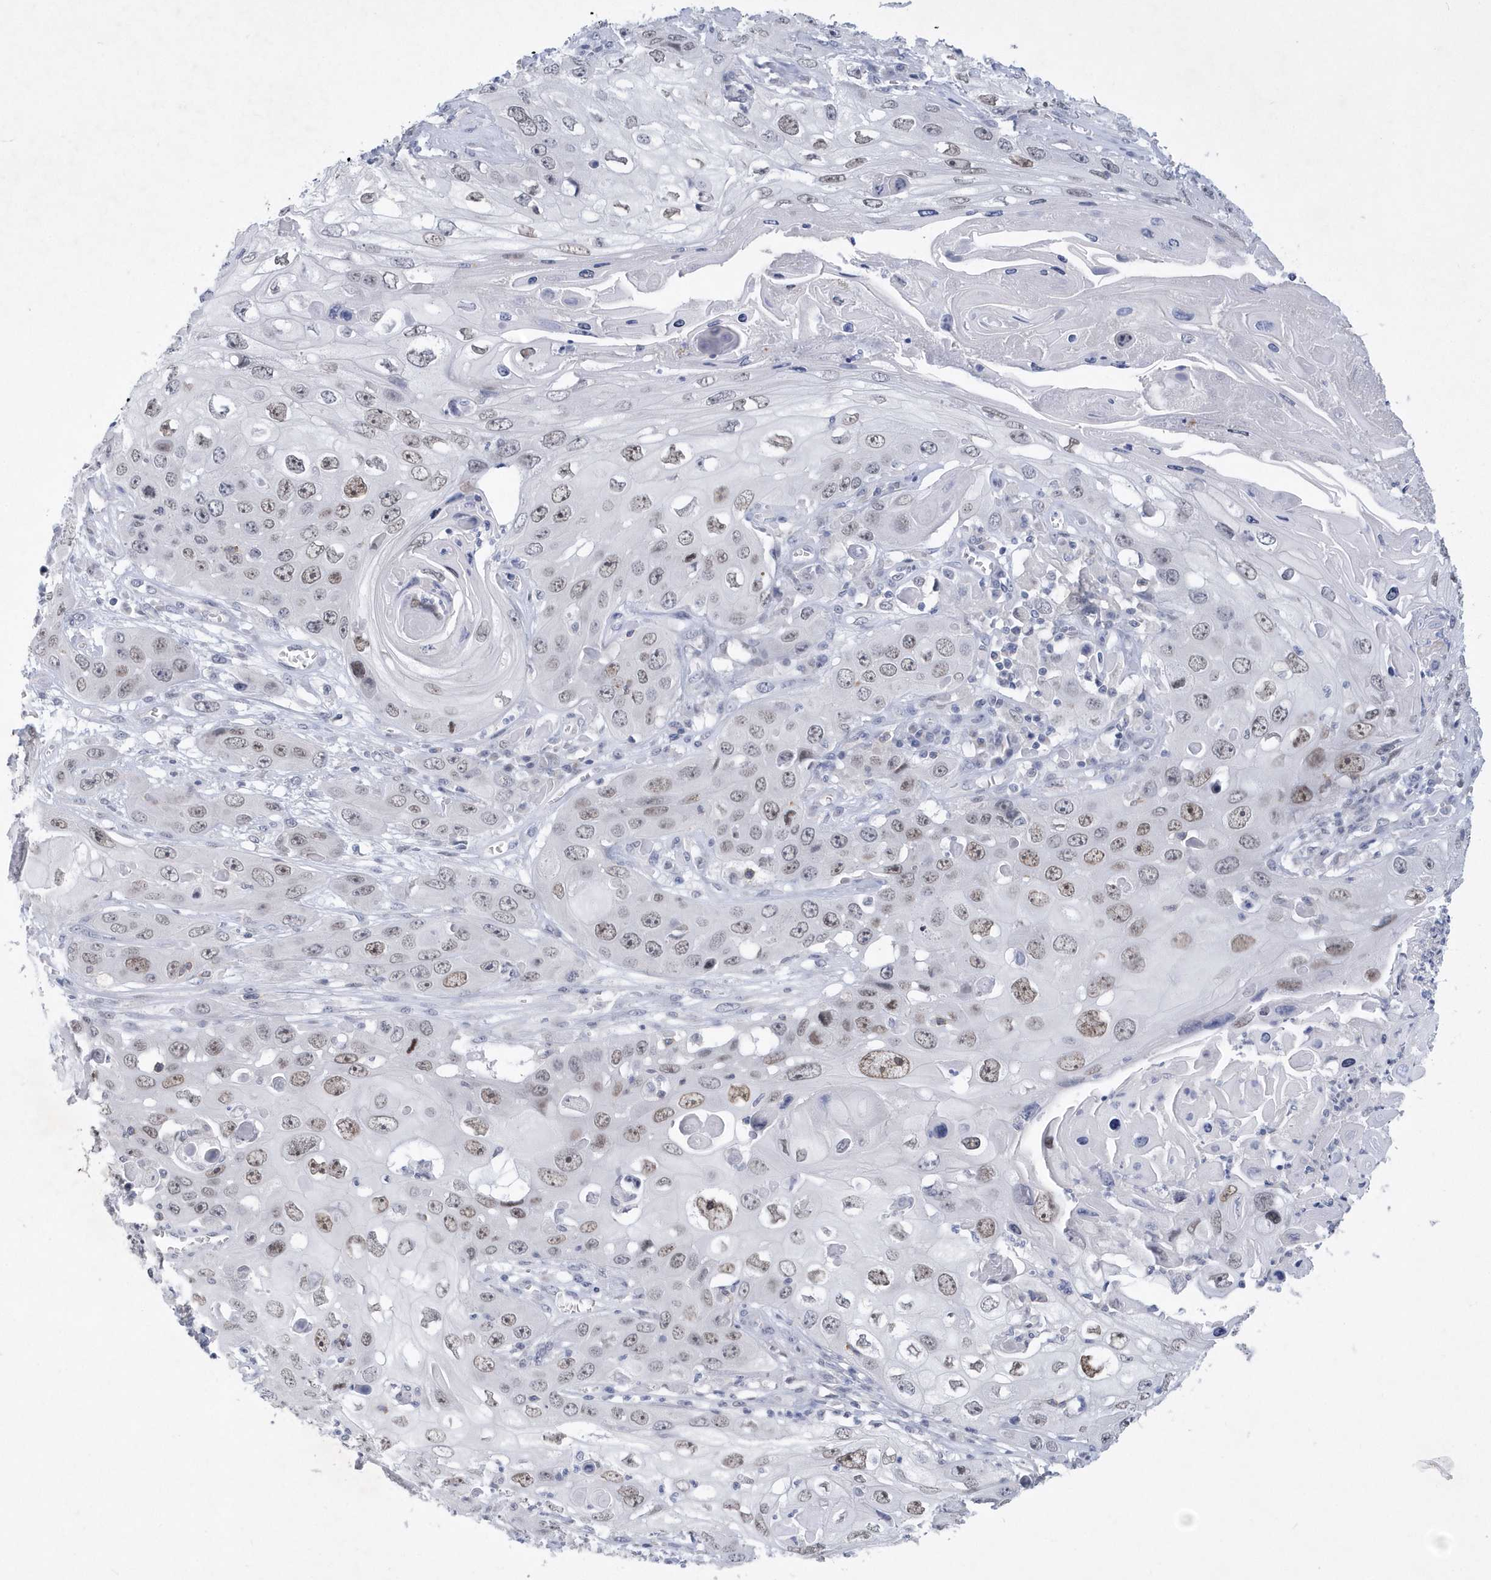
{"staining": {"intensity": "moderate", "quantity": "25%-75%", "location": "nuclear"}, "tissue": "skin cancer", "cell_type": "Tumor cells", "image_type": "cancer", "snomed": [{"axis": "morphology", "description": "Squamous cell carcinoma, NOS"}, {"axis": "topography", "description": "Skin"}], "caption": "Brown immunohistochemical staining in squamous cell carcinoma (skin) demonstrates moderate nuclear staining in approximately 25%-75% of tumor cells. (Stains: DAB (3,3'-diaminobenzidine) in brown, nuclei in blue, Microscopy: brightfield microscopy at high magnification).", "gene": "SRGAP3", "patient": {"sex": "male", "age": 55}}